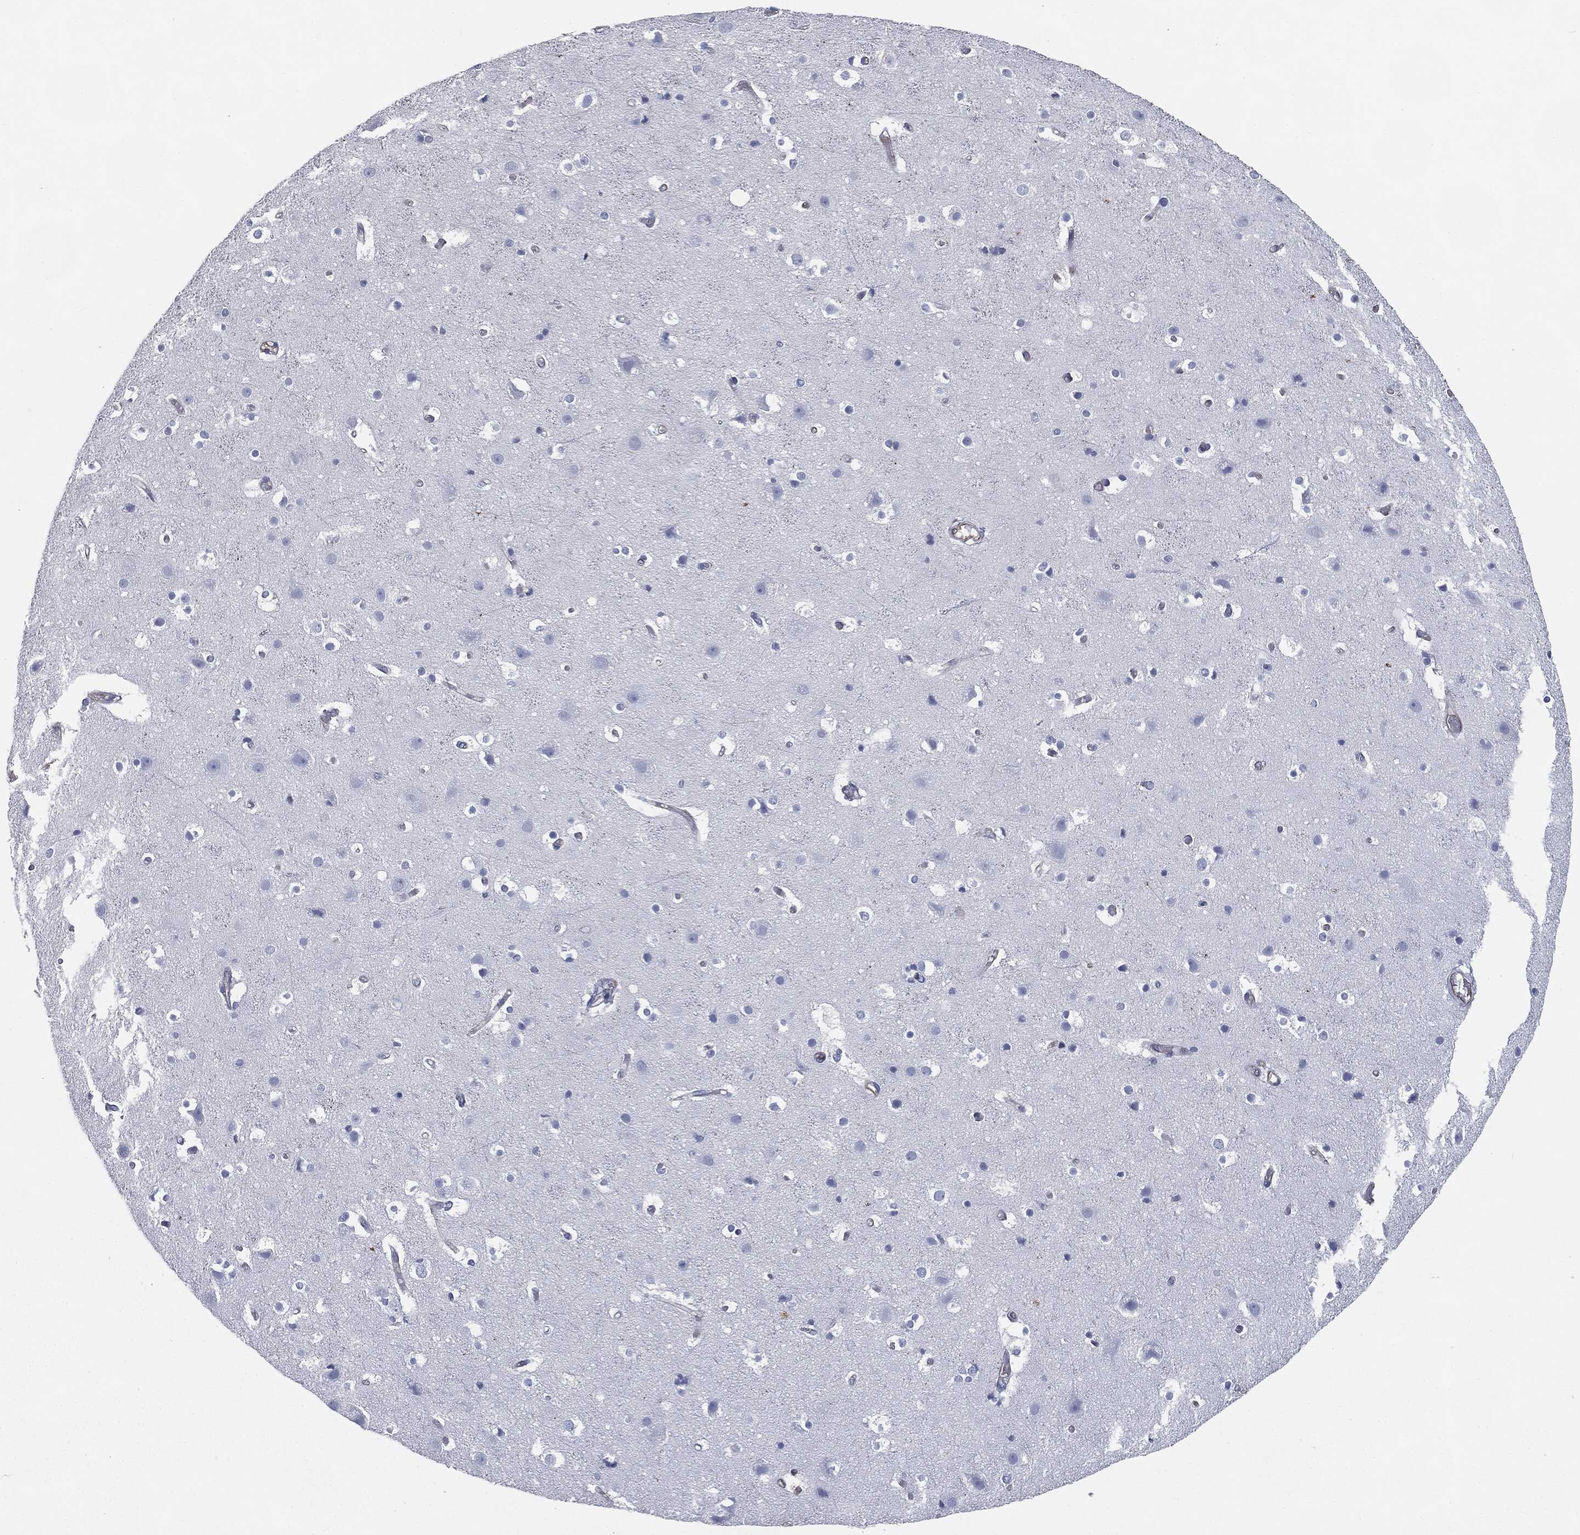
{"staining": {"intensity": "negative", "quantity": "none", "location": "none"}, "tissue": "cerebral cortex", "cell_type": "Endothelial cells", "image_type": "normal", "snomed": [{"axis": "morphology", "description": "Normal tissue, NOS"}, {"axis": "topography", "description": "Cerebral cortex"}], "caption": "IHC image of unremarkable cerebral cortex stained for a protein (brown), which exhibits no staining in endothelial cells.", "gene": "MUC5AC", "patient": {"sex": "female", "age": 52}}